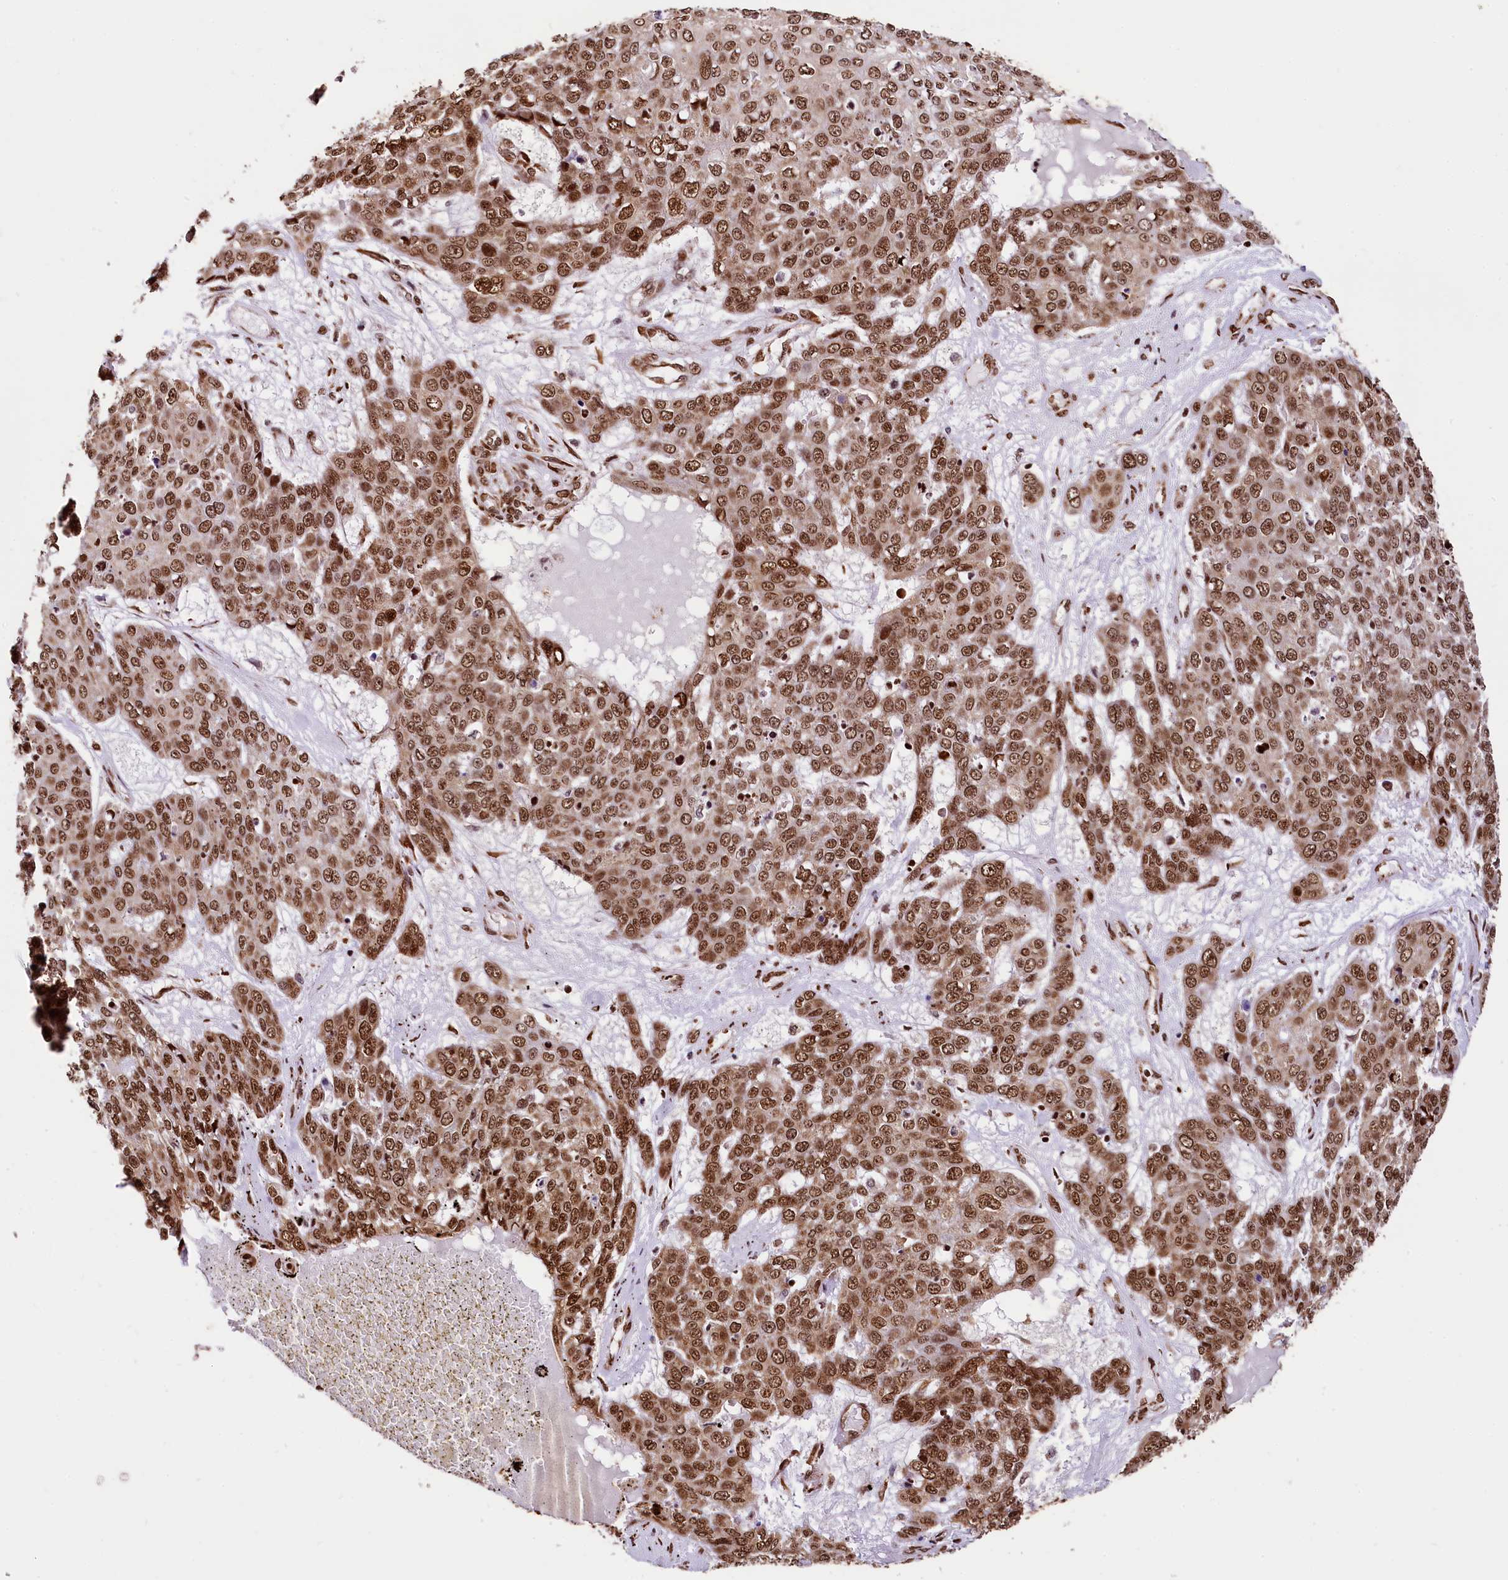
{"staining": {"intensity": "moderate", "quantity": ">75%", "location": "nuclear"}, "tissue": "skin cancer", "cell_type": "Tumor cells", "image_type": "cancer", "snomed": [{"axis": "morphology", "description": "Squamous cell carcinoma, NOS"}, {"axis": "topography", "description": "Skin"}], "caption": "A histopathology image showing moderate nuclear staining in about >75% of tumor cells in squamous cell carcinoma (skin), as visualized by brown immunohistochemical staining.", "gene": "PDS5B", "patient": {"sex": "male", "age": 71}}